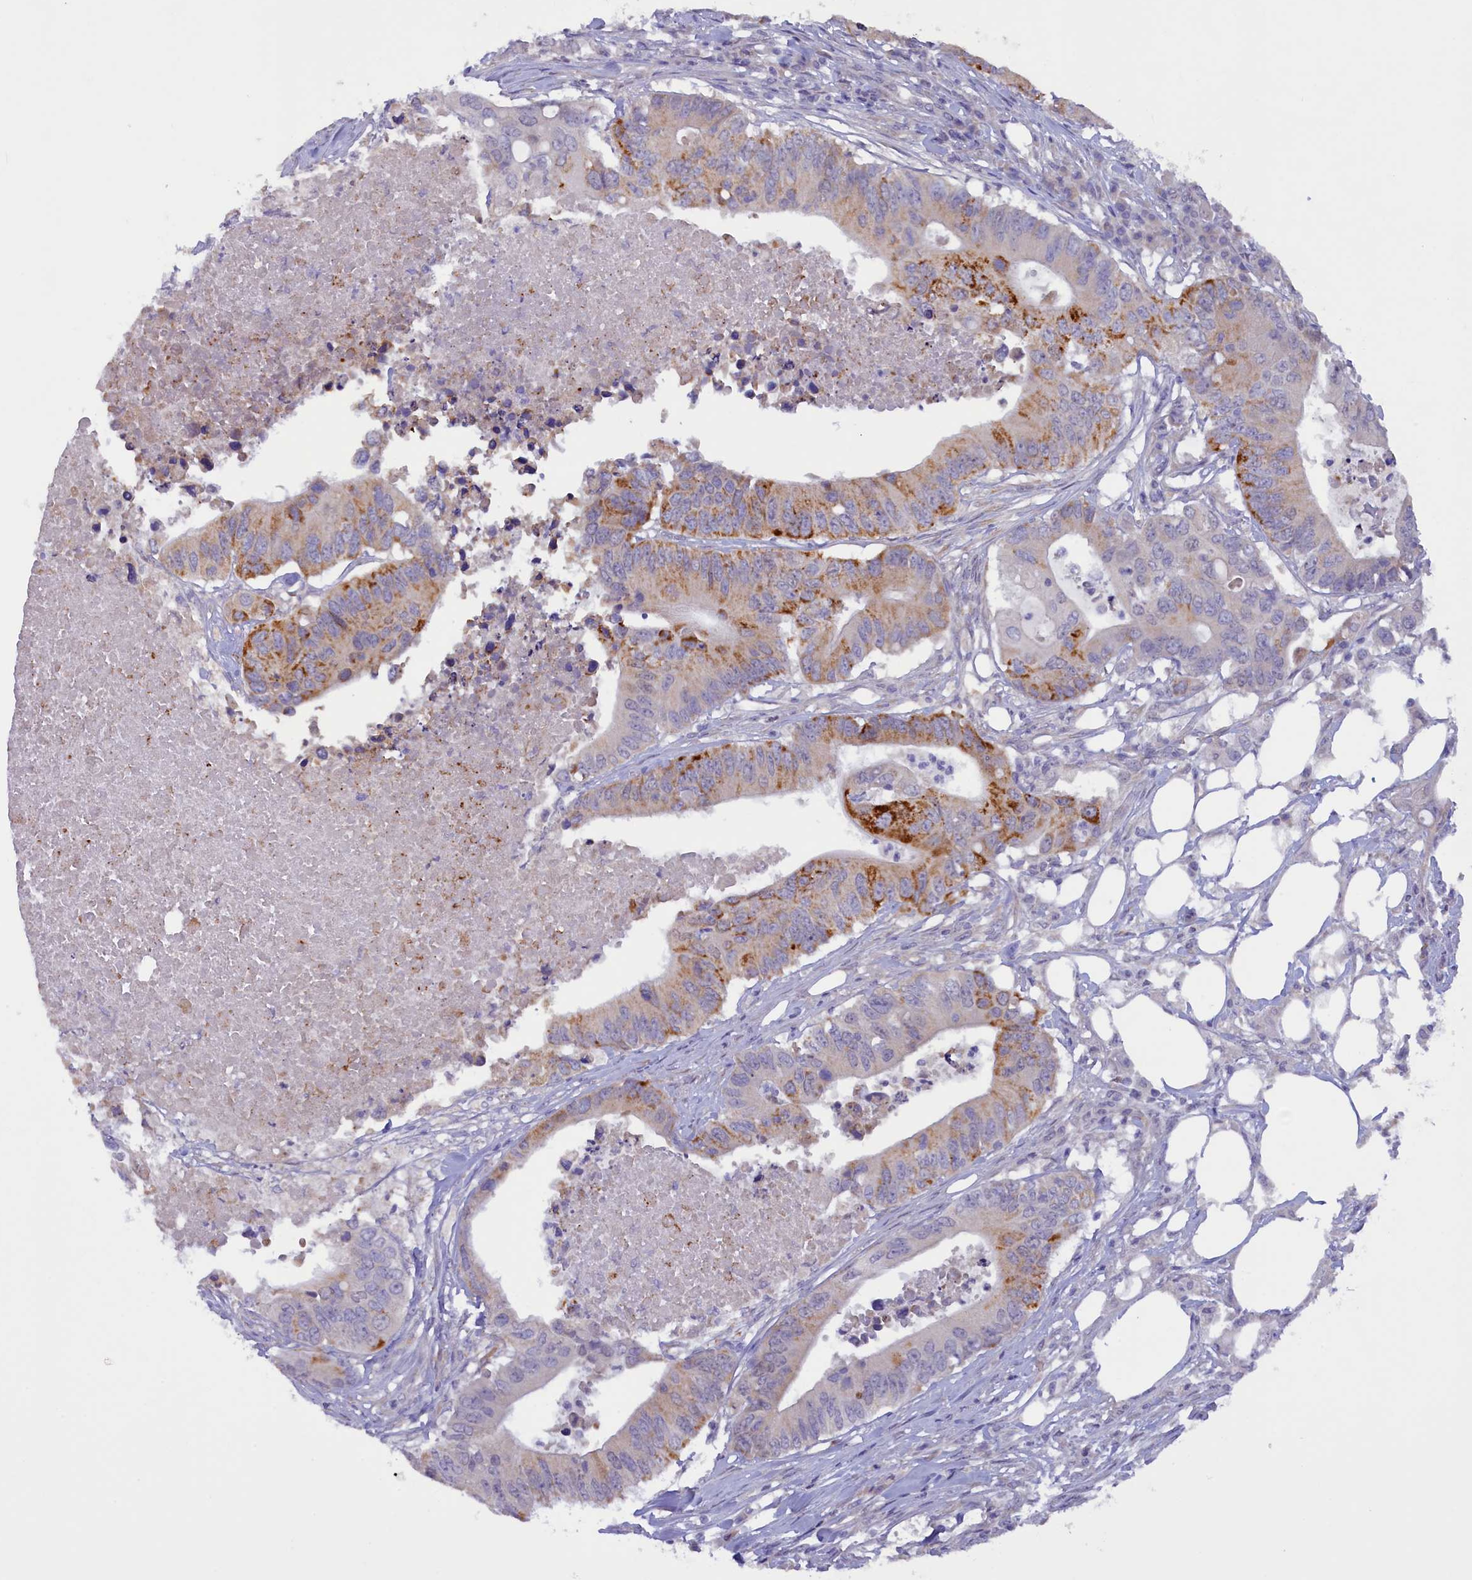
{"staining": {"intensity": "moderate", "quantity": "25%-75%", "location": "cytoplasmic/membranous"}, "tissue": "colorectal cancer", "cell_type": "Tumor cells", "image_type": "cancer", "snomed": [{"axis": "morphology", "description": "Adenocarcinoma, NOS"}, {"axis": "topography", "description": "Colon"}], "caption": "Immunohistochemical staining of human adenocarcinoma (colorectal) reveals moderate cytoplasmic/membranous protein staining in about 25%-75% of tumor cells. The protein of interest is stained brown, and the nuclei are stained in blue (DAB IHC with brightfield microscopy, high magnification).", "gene": "ZSWIM4", "patient": {"sex": "male", "age": 71}}